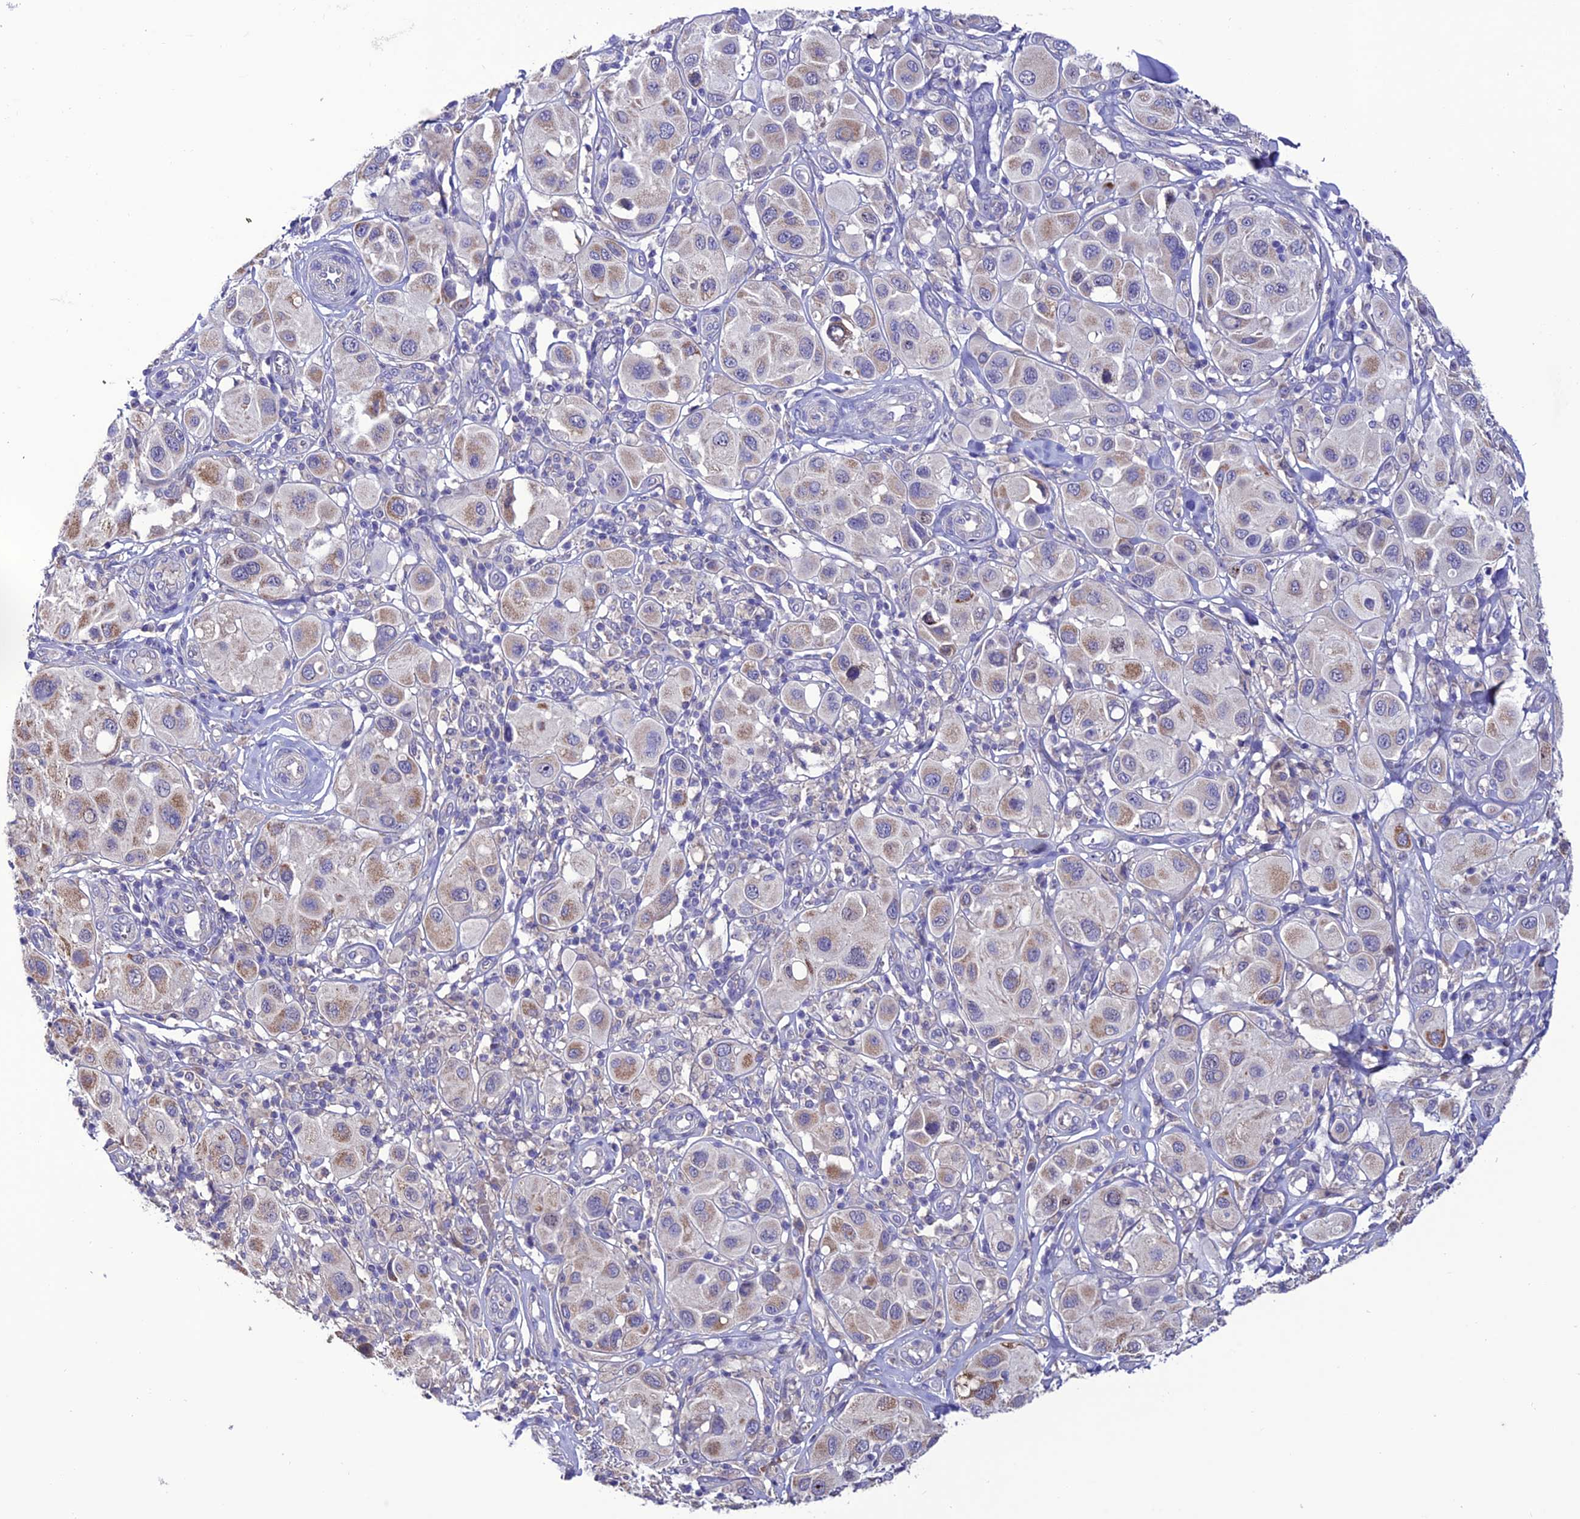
{"staining": {"intensity": "moderate", "quantity": "<25%", "location": "cytoplasmic/membranous"}, "tissue": "melanoma", "cell_type": "Tumor cells", "image_type": "cancer", "snomed": [{"axis": "morphology", "description": "Malignant melanoma, Metastatic site"}, {"axis": "topography", "description": "Skin"}], "caption": "Tumor cells reveal low levels of moderate cytoplasmic/membranous expression in approximately <25% of cells in human melanoma.", "gene": "HOGA1", "patient": {"sex": "male", "age": 41}}